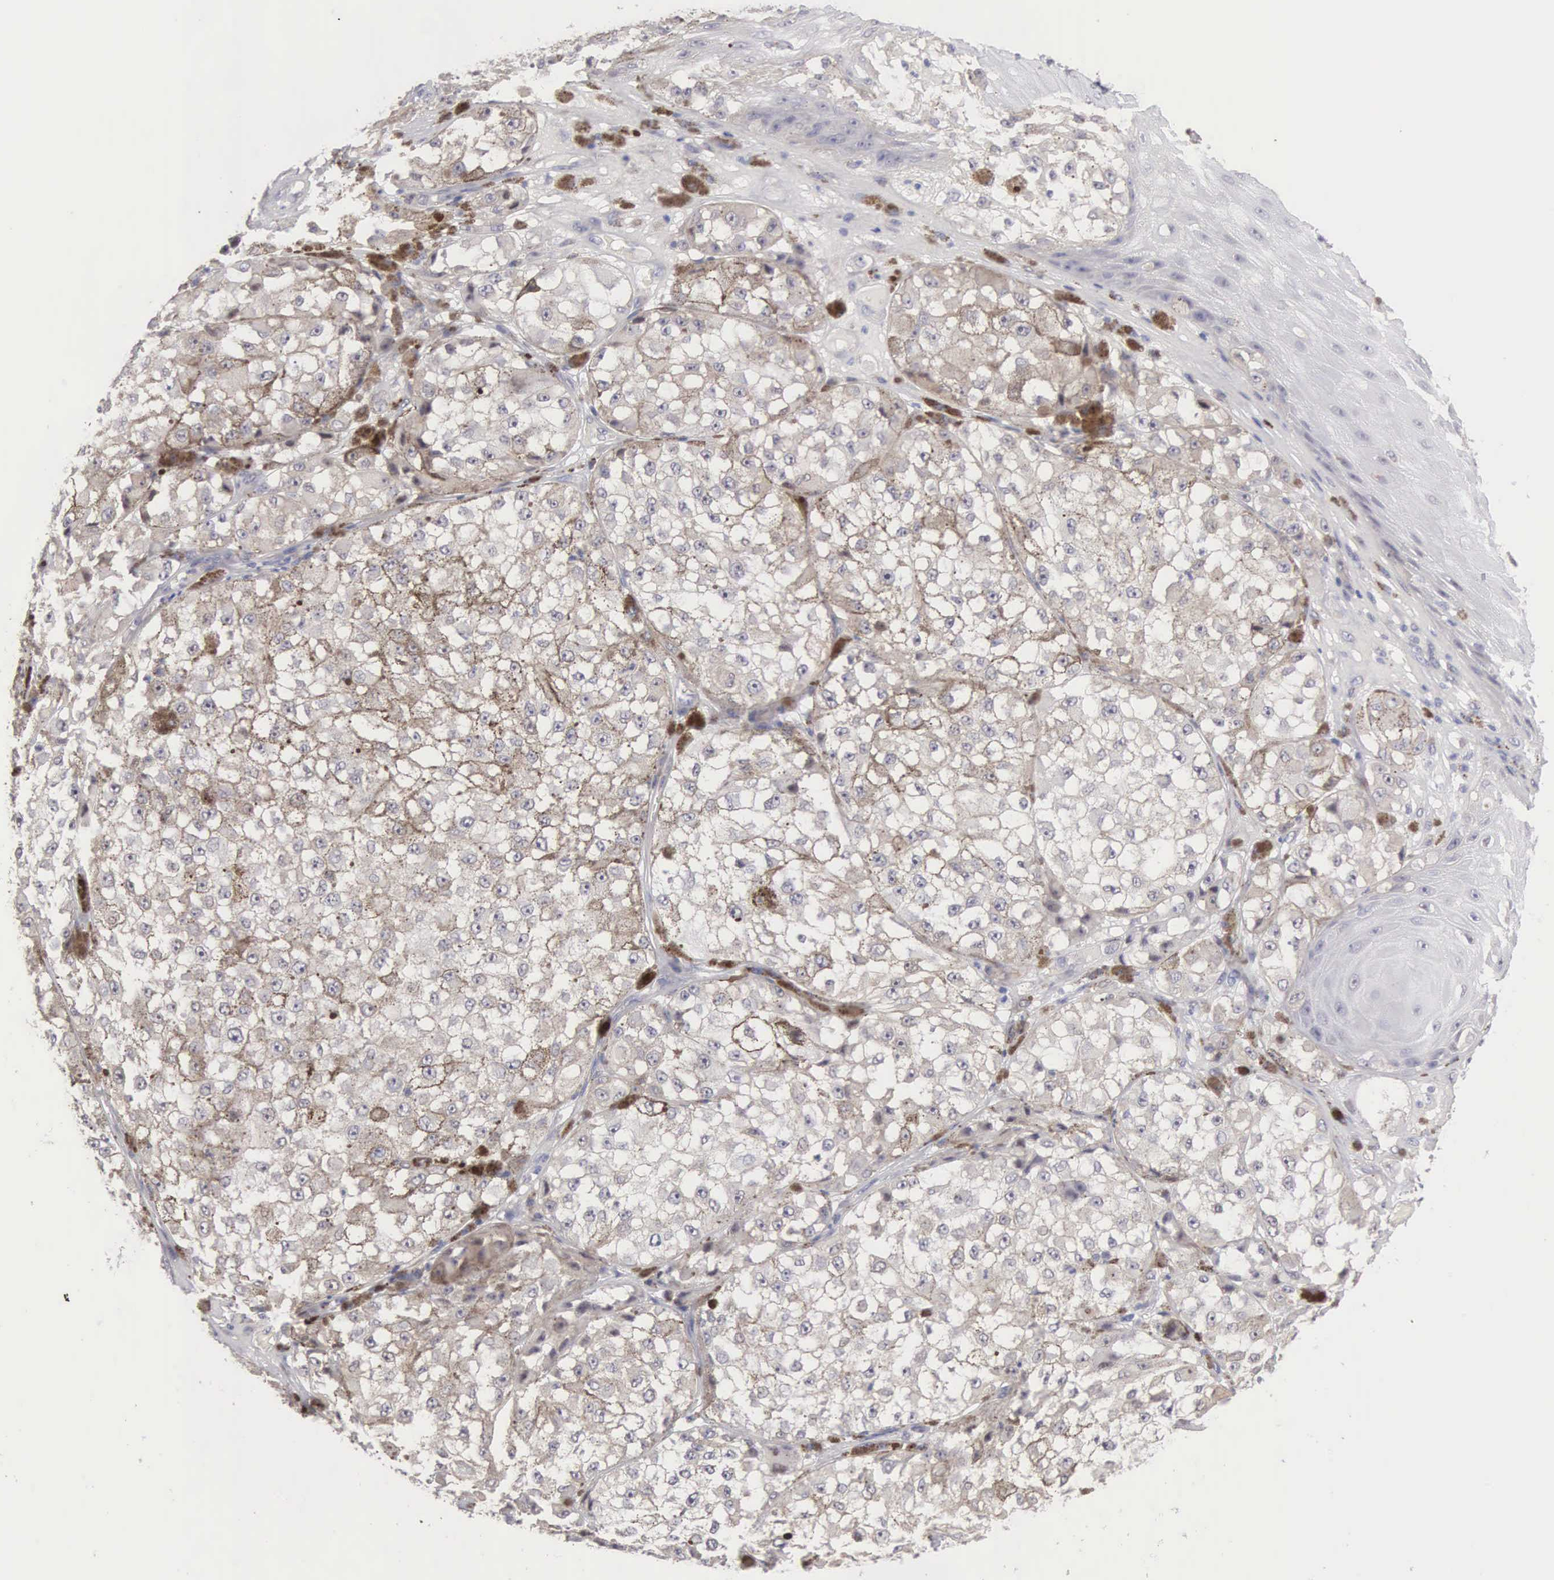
{"staining": {"intensity": "moderate", "quantity": "25%-75%", "location": "cytoplasmic/membranous"}, "tissue": "melanoma", "cell_type": "Tumor cells", "image_type": "cancer", "snomed": [{"axis": "morphology", "description": "Malignant melanoma, NOS"}, {"axis": "topography", "description": "Skin"}], "caption": "The immunohistochemical stain shows moderate cytoplasmic/membranous staining in tumor cells of malignant melanoma tissue.", "gene": "ELFN2", "patient": {"sex": "male", "age": 67}}